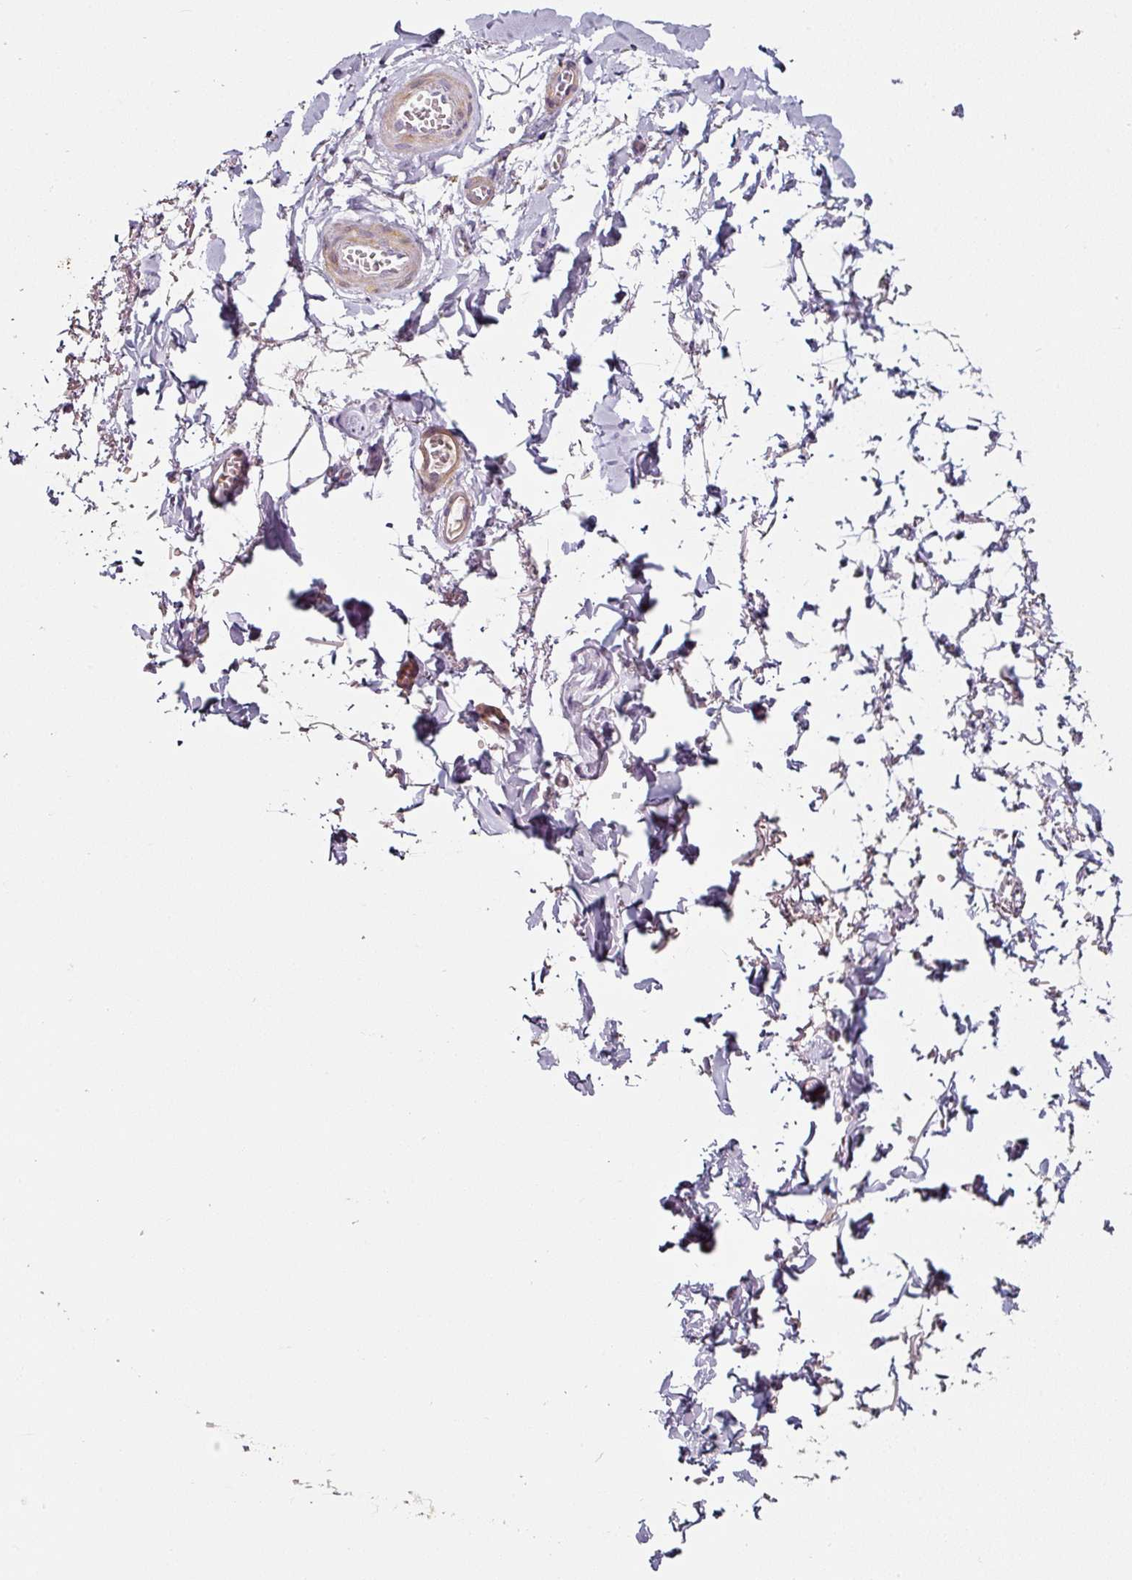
{"staining": {"intensity": "negative", "quantity": "none", "location": "none"}, "tissue": "adipose tissue", "cell_type": "Adipocytes", "image_type": "normal", "snomed": [{"axis": "morphology", "description": "Normal tissue, NOS"}, {"axis": "topography", "description": "Vulva"}, {"axis": "topography", "description": "Vagina"}, {"axis": "topography", "description": "Peripheral nerve tissue"}], "caption": "Adipocytes show no significant staining in unremarkable adipose tissue. (Brightfield microscopy of DAB immunohistochemistry at high magnification).", "gene": "CAP2", "patient": {"sex": "female", "age": 66}}